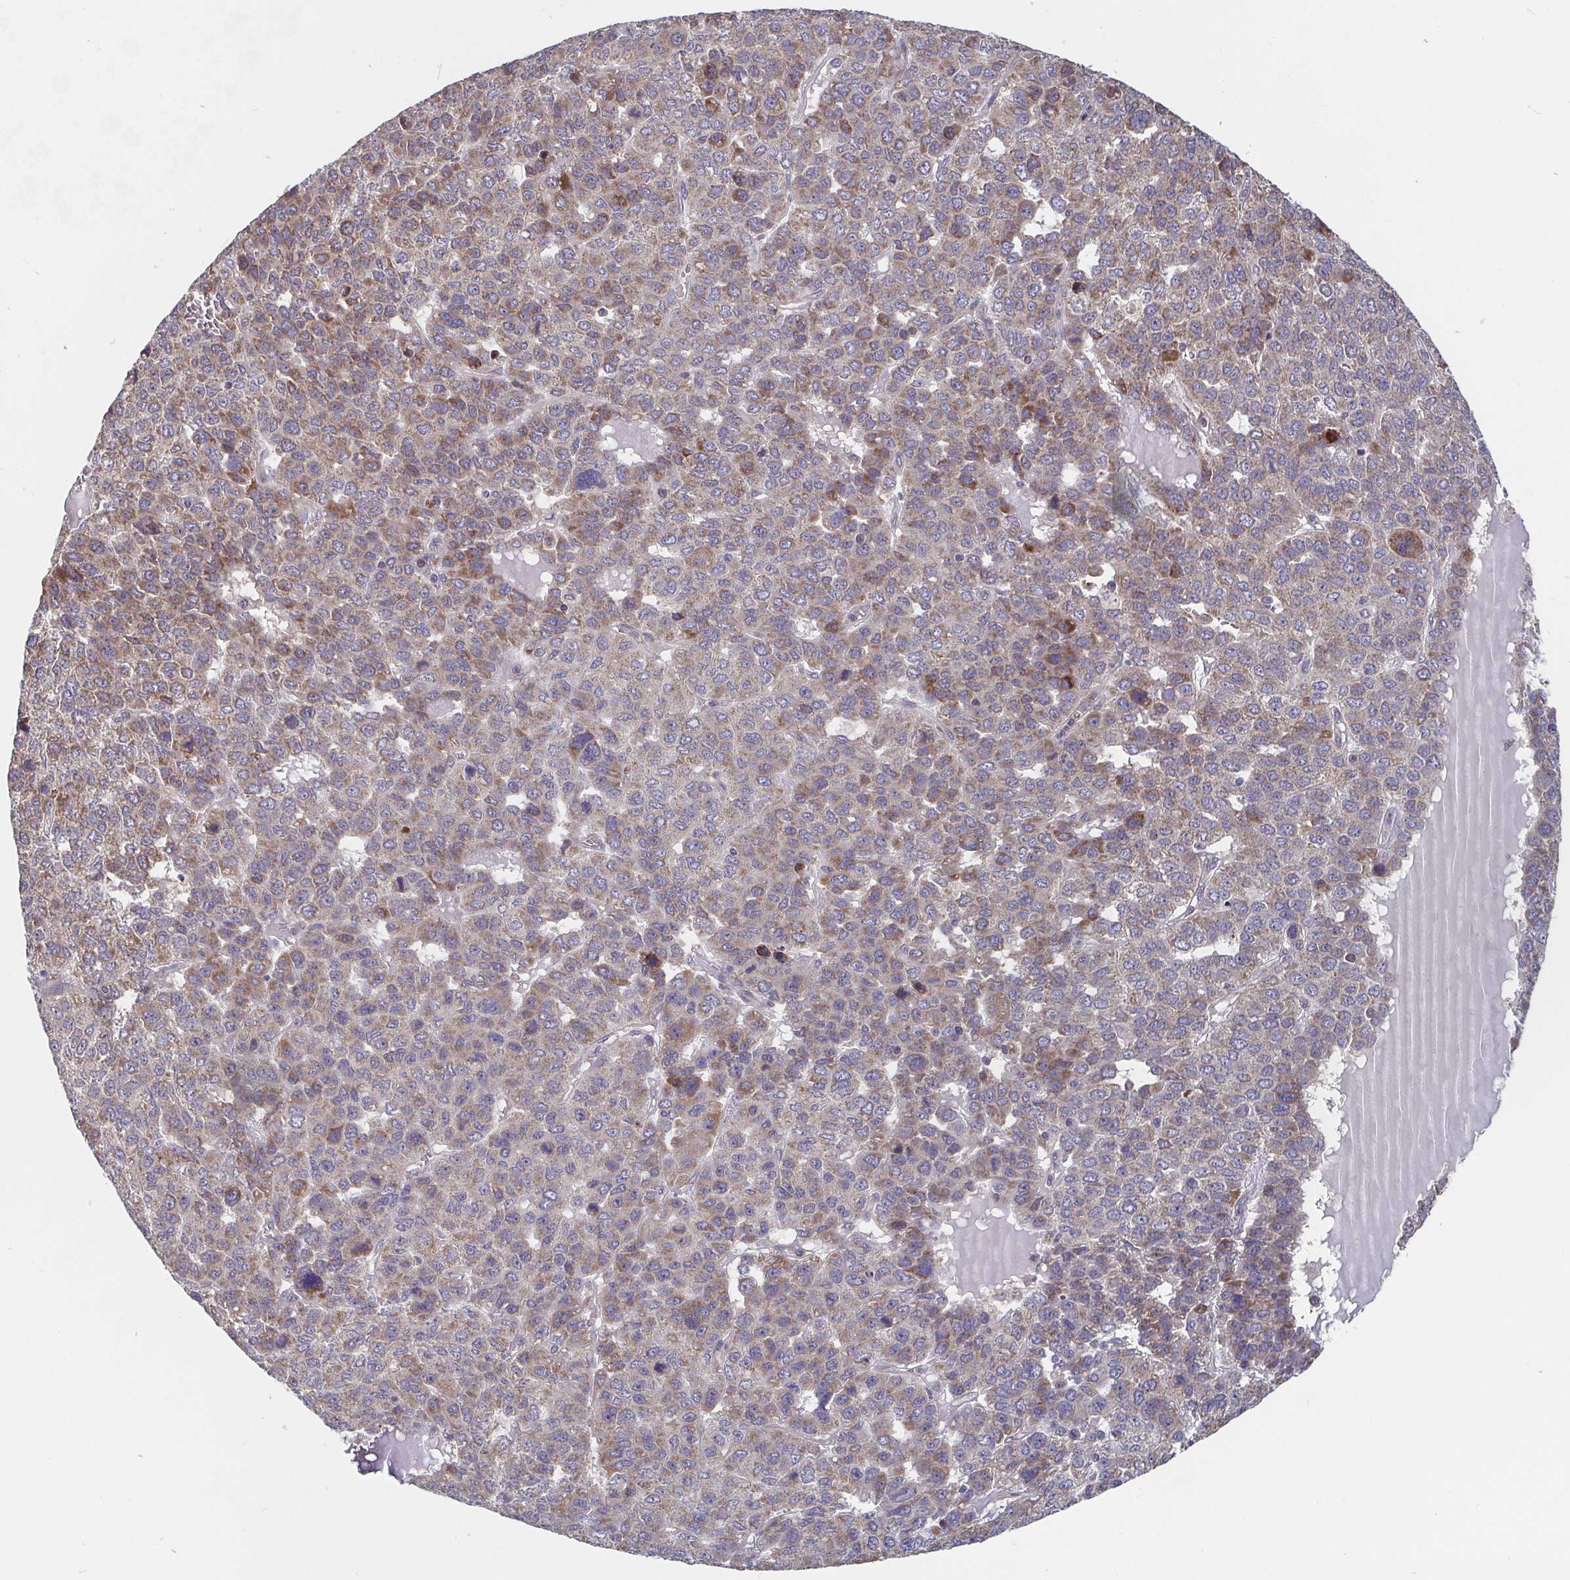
{"staining": {"intensity": "strong", "quantity": "25%-75%", "location": "cytoplasmic/membranous"}, "tissue": "liver cancer", "cell_type": "Tumor cells", "image_type": "cancer", "snomed": [{"axis": "morphology", "description": "Carcinoma, Hepatocellular, NOS"}, {"axis": "topography", "description": "Liver"}], "caption": "Tumor cells reveal high levels of strong cytoplasmic/membranous positivity in about 25%-75% of cells in liver cancer. Immunohistochemistry stains the protein in brown and the nuclei are stained blue.", "gene": "PDF", "patient": {"sex": "male", "age": 69}}